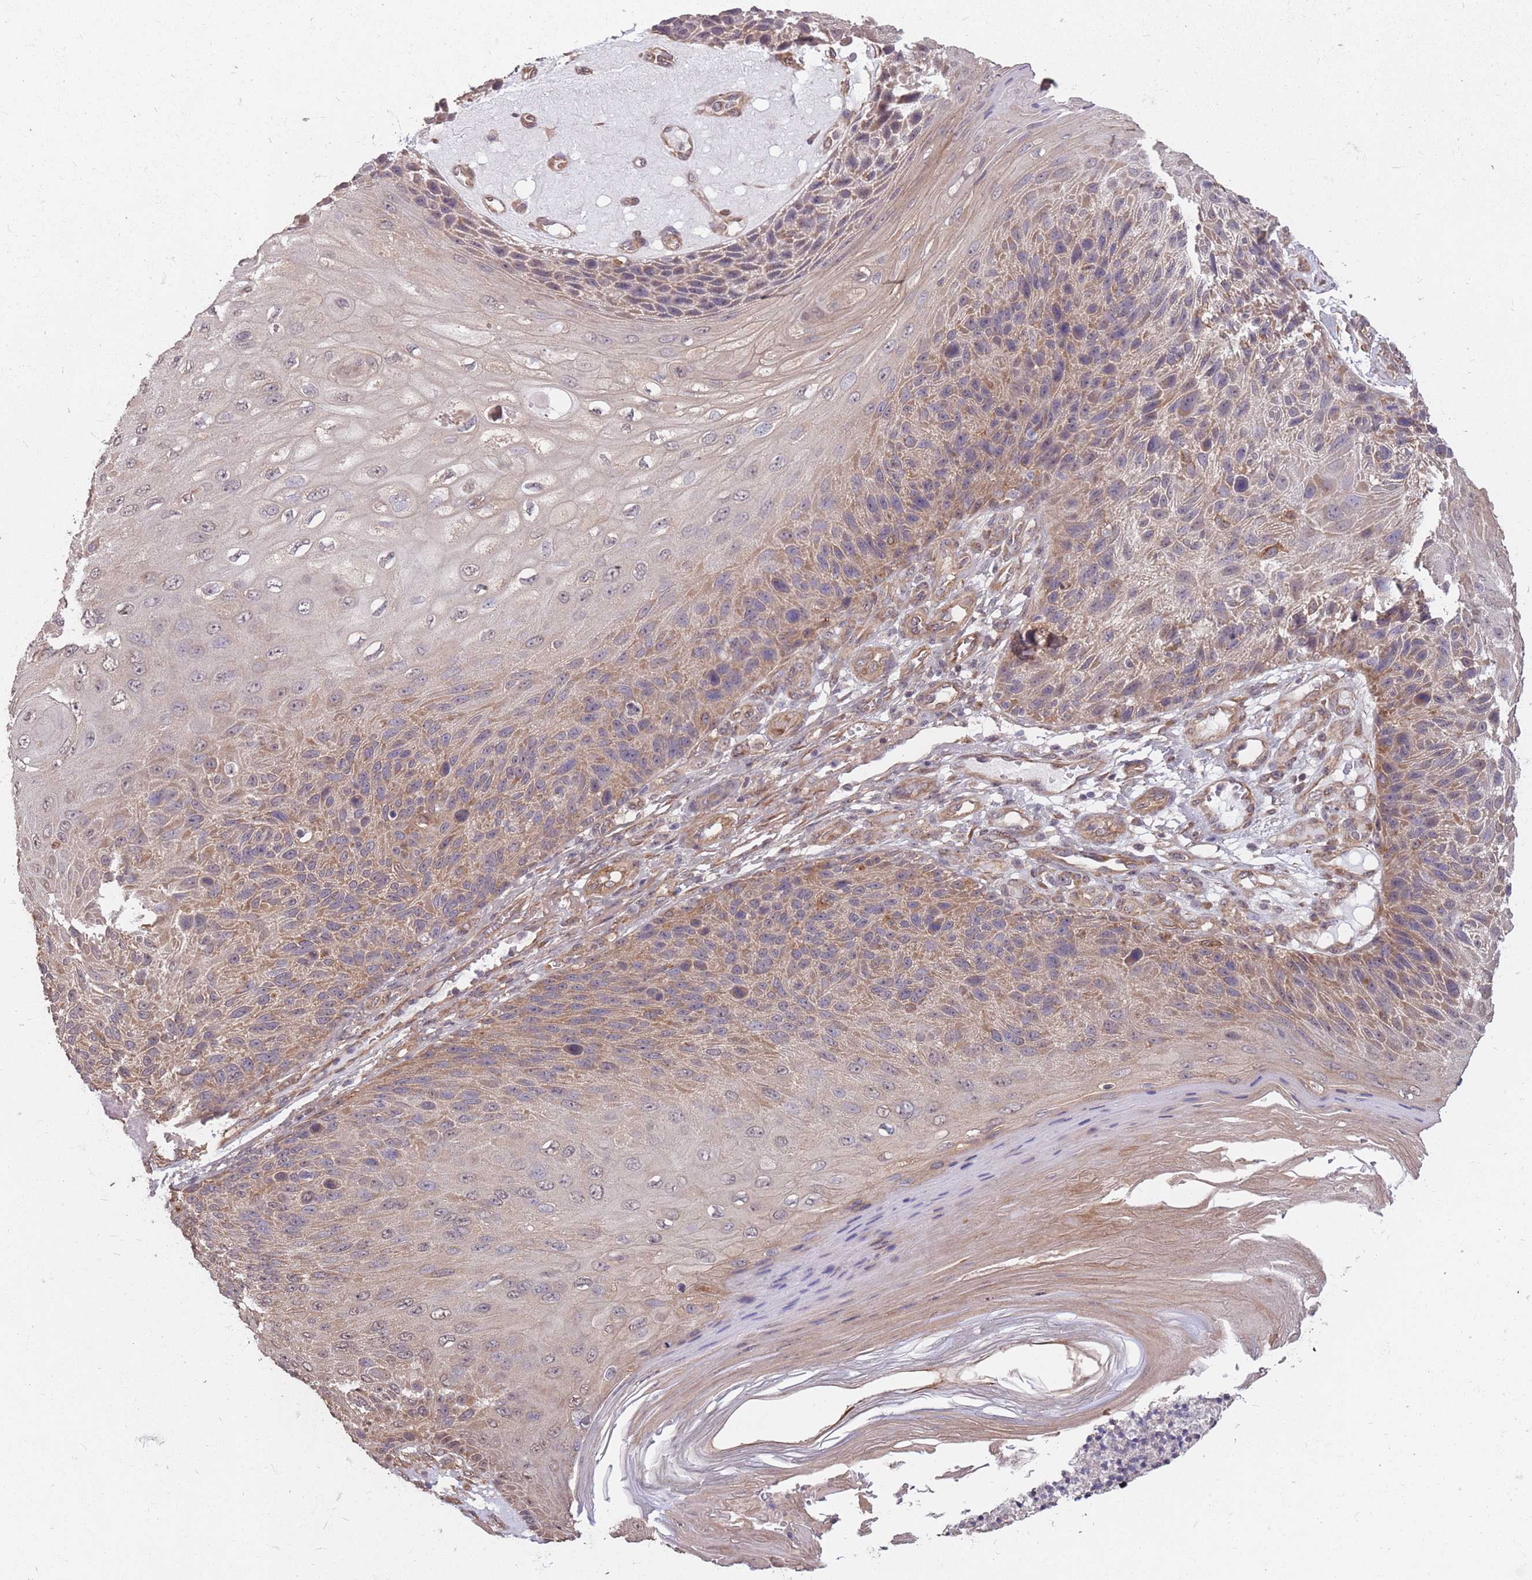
{"staining": {"intensity": "moderate", "quantity": "25%-75%", "location": "cytoplasmic/membranous"}, "tissue": "skin cancer", "cell_type": "Tumor cells", "image_type": "cancer", "snomed": [{"axis": "morphology", "description": "Squamous cell carcinoma, NOS"}, {"axis": "topography", "description": "Skin"}], "caption": "IHC of human skin squamous cell carcinoma reveals medium levels of moderate cytoplasmic/membranous positivity in about 25%-75% of tumor cells. (Brightfield microscopy of DAB IHC at high magnification).", "gene": "DYNC1LI2", "patient": {"sex": "female", "age": 88}}